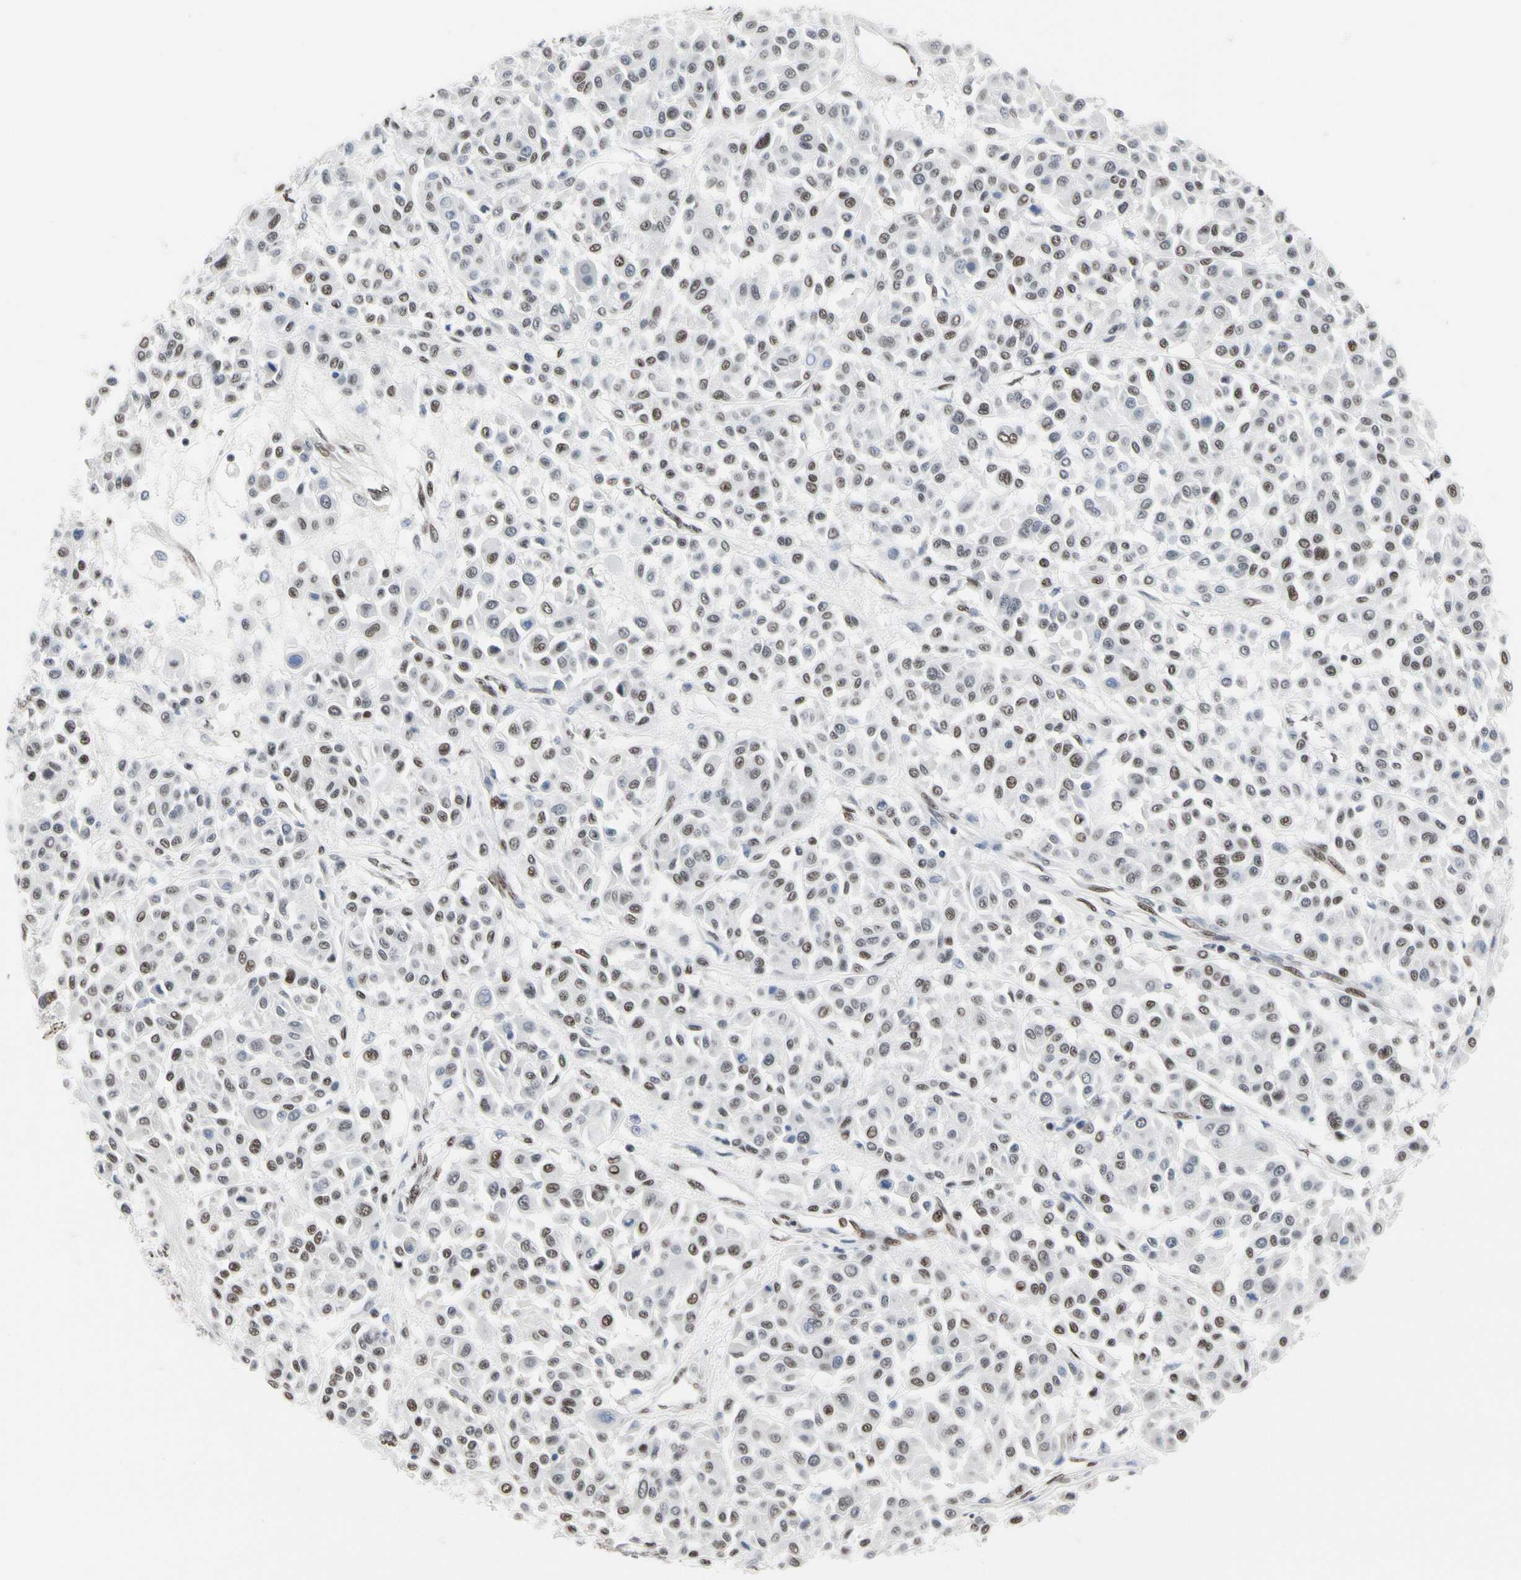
{"staining": {"intensity": "moderate", "quantity": "25%-75%", "location": "nuclear"}, "tissue": "melanoma", "cell_type": "Tumor cells", "image_type": "cancer", "snomed": [{"axis": "morphology", "description": "Malignant melanoma, Metastatic site"}, {"axis": "topography", "description": "Soft tissue"}], "caption": "Human melanoma stained with a brown dye displays moderate nuclear positive staining in approximately 25%-75% of tumor cells.", "gene": "FAM98B", "patient": {"sex": "male", "age": 41}}